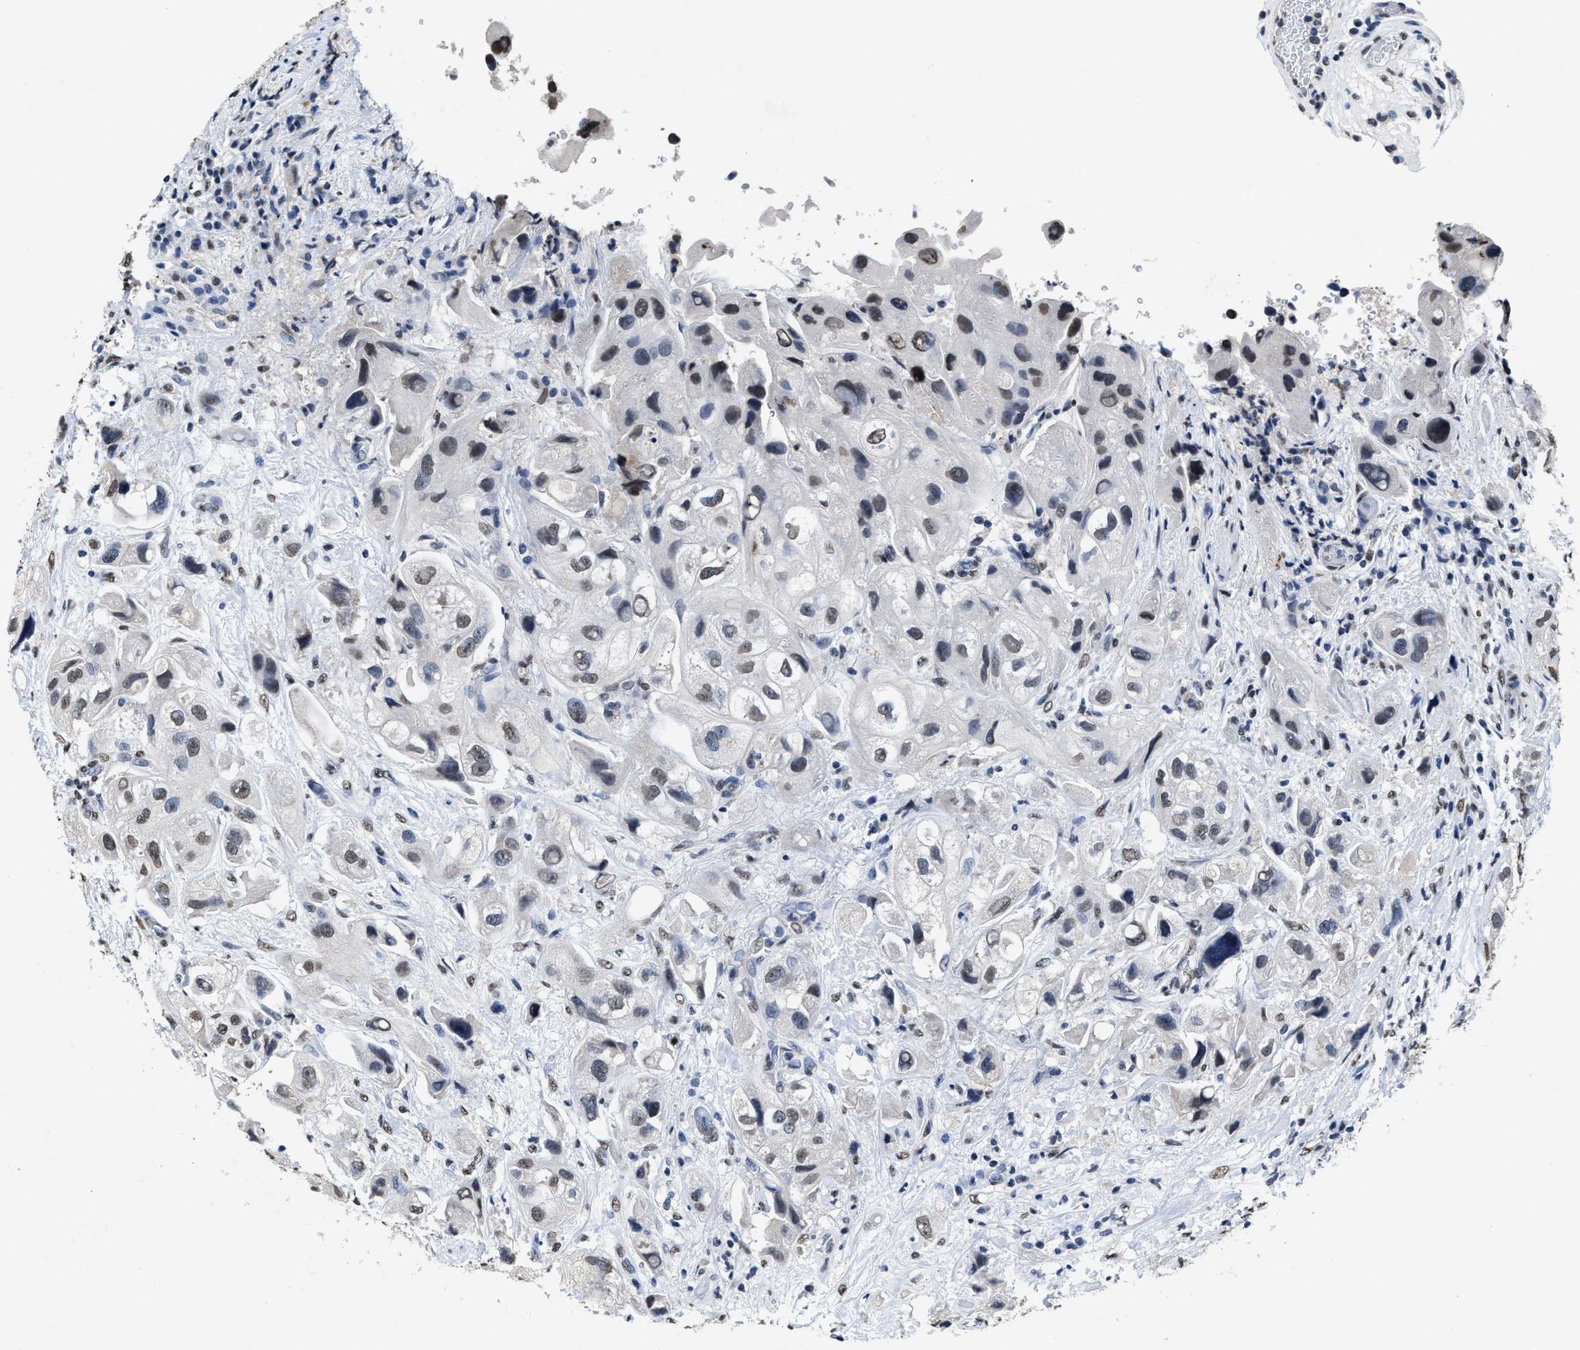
{"staining": {"intensity": "weak", "quantity": "<25%", "location": "nuclear"}, "tissue": "urothelial cancer", "cell_type": "Tumor cells", "image_type": "cancer", "snomed": [{"axis": "morphology", "description": "Urothelial carcinoma, High grade"}, {"axis": "topography", "description": "Urinary bladder"}], "caption": "This is an IHC micrograph of urothelial cancer. There is no expression in tumor cells.", "gene": "SUPT16H", "patient": {"sex": "female", "age": 64}}